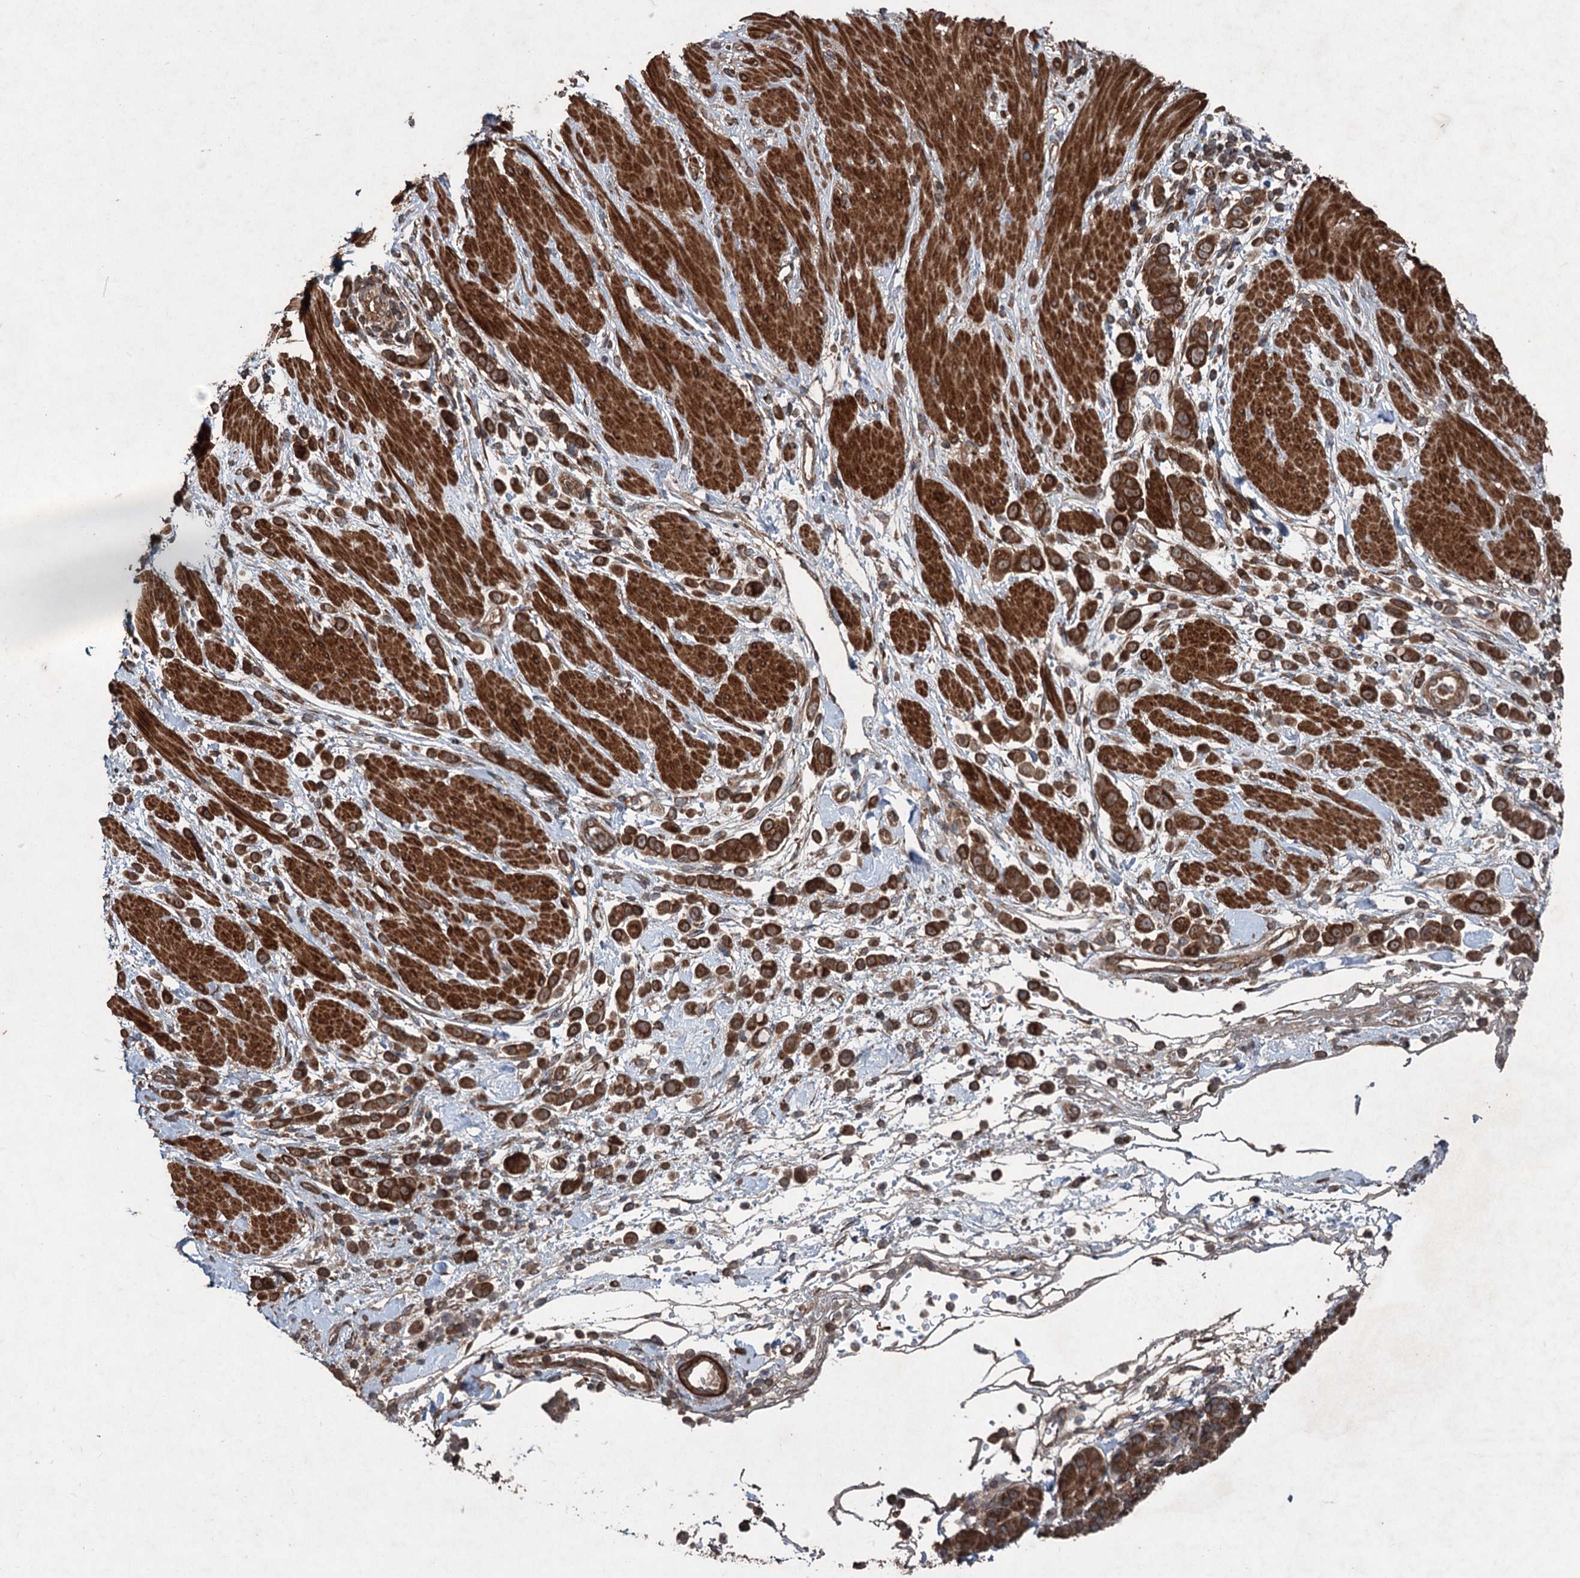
{"staining": {"intensity": "strong", "quantity": ">75%", "location": "cytoplasmic/membranous"}, "tissue": "pancreatic cancer", "cell_type": "Tumor cells", "image_type": "cancer", "snomed": [{"axis": "morphology", "description": "Normal tissue, NOS"}, {"axis": "morphology", "description": "Adenocarcinoma, NOS"}, {"axis": "topography", "description": "Pancreas"}], "caption": "A micrograph showing strong cytoplasmic/membranous staining in about >75% of tumor cells in pancreatic adenocarcinoma, as visualized by brown immunohistochemical staining.", "gene": "RNF214", "patient": {"sex": "female", "age": 64}}